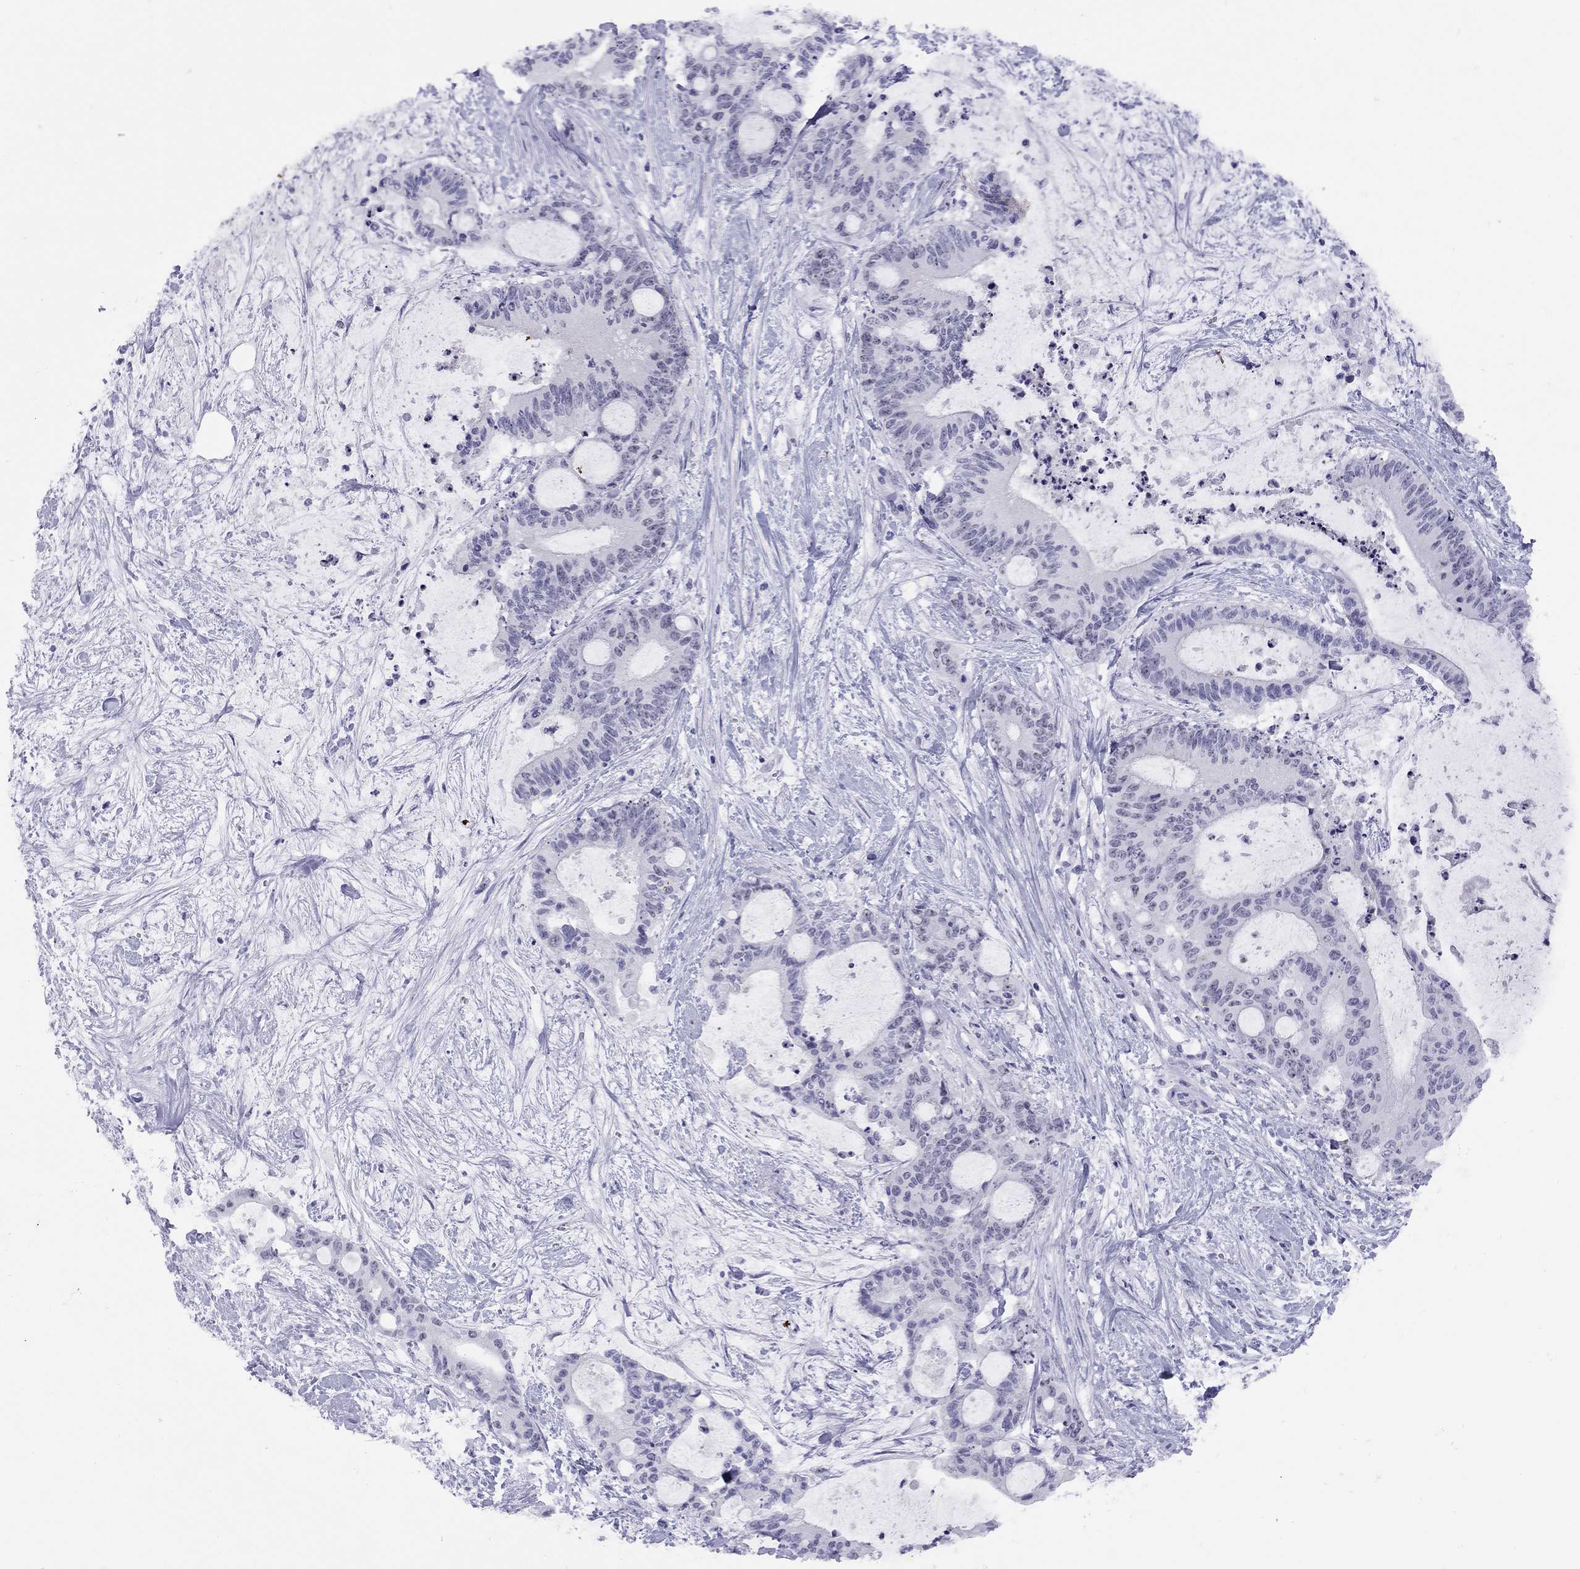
{"staining": {"intensity": "negative", "quantity": "none", "location": "none"}, "tissue": "liver cancer", "cell_type": "Tumor cells", "image_type": "cancer", "snomed": [{"axis": "morphology", "description": "Cholangiocarcinoma"}, {"axis": "topography", "description": "Liver"}], "caption": "Liver cholangiocarcinoma stained for a protein using IHC reveals no expression tumor cells.", "gene": "LYAR", "patient": {"sex": "female", "age": 73}}